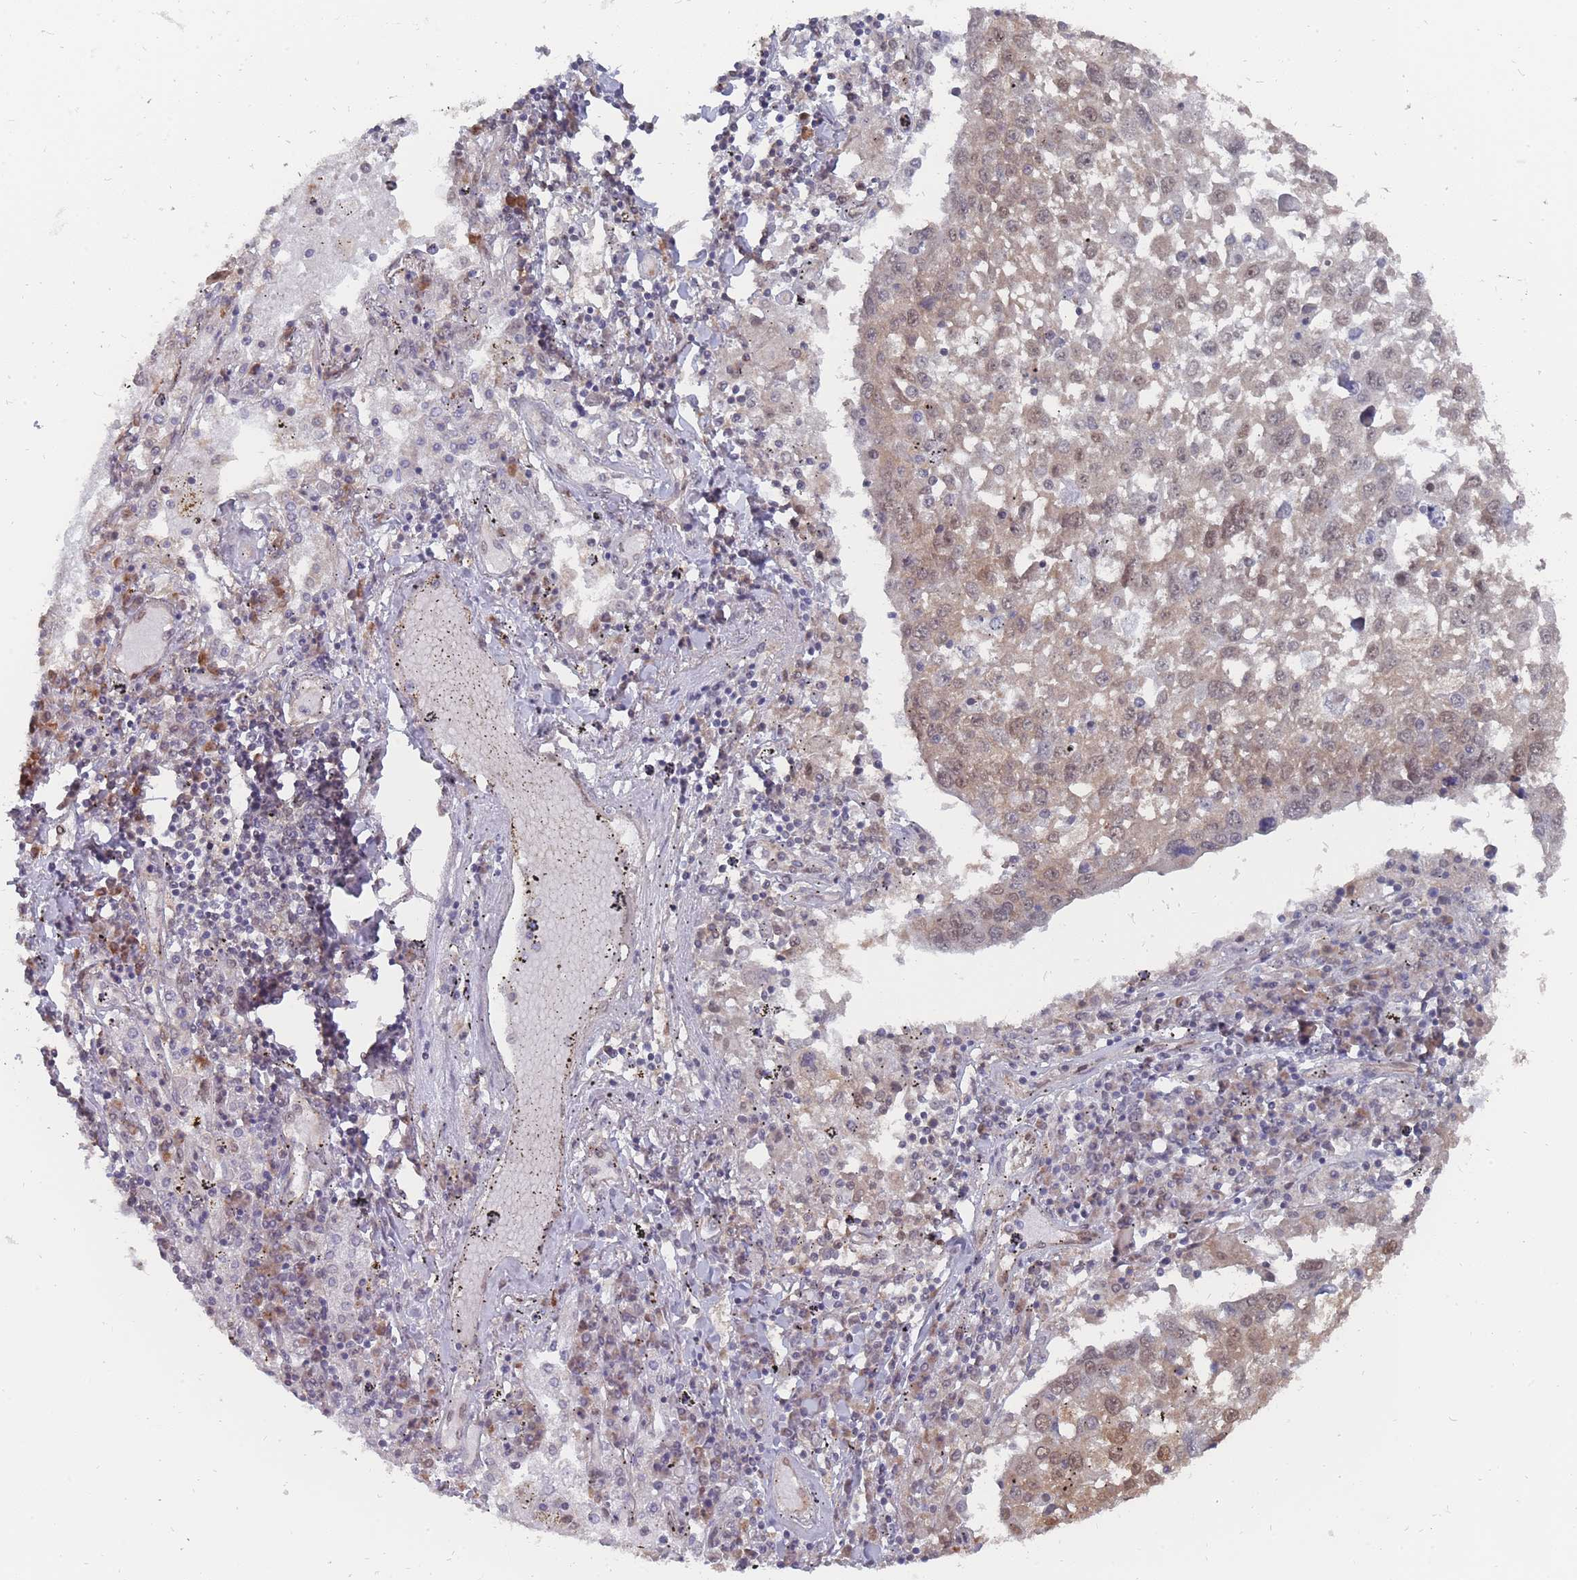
{"staining": {"intensity": "moderate", "quantity": "<25%", "location": "cytoplasmic/membranous,nuclear"}, "tissue": "lung cancer", "cell_type": "Tumor cells", "image_type": "cancer", "snomed": [{"axis": "morphology", "description": "Squamous cell carcinoma, NOS"}, {"axis": "topography", "description": "Lung"}], "caption": "About <25% of tumor cells in human lung cancer (squamous cell carcinoma) exhibit moderate cytoplasmic/membranous and nuclear protein positivity as visualized by brown immunohistochemical staining.", "gene": "NKD1", "patient": {"sex": "male", "age": 65}}